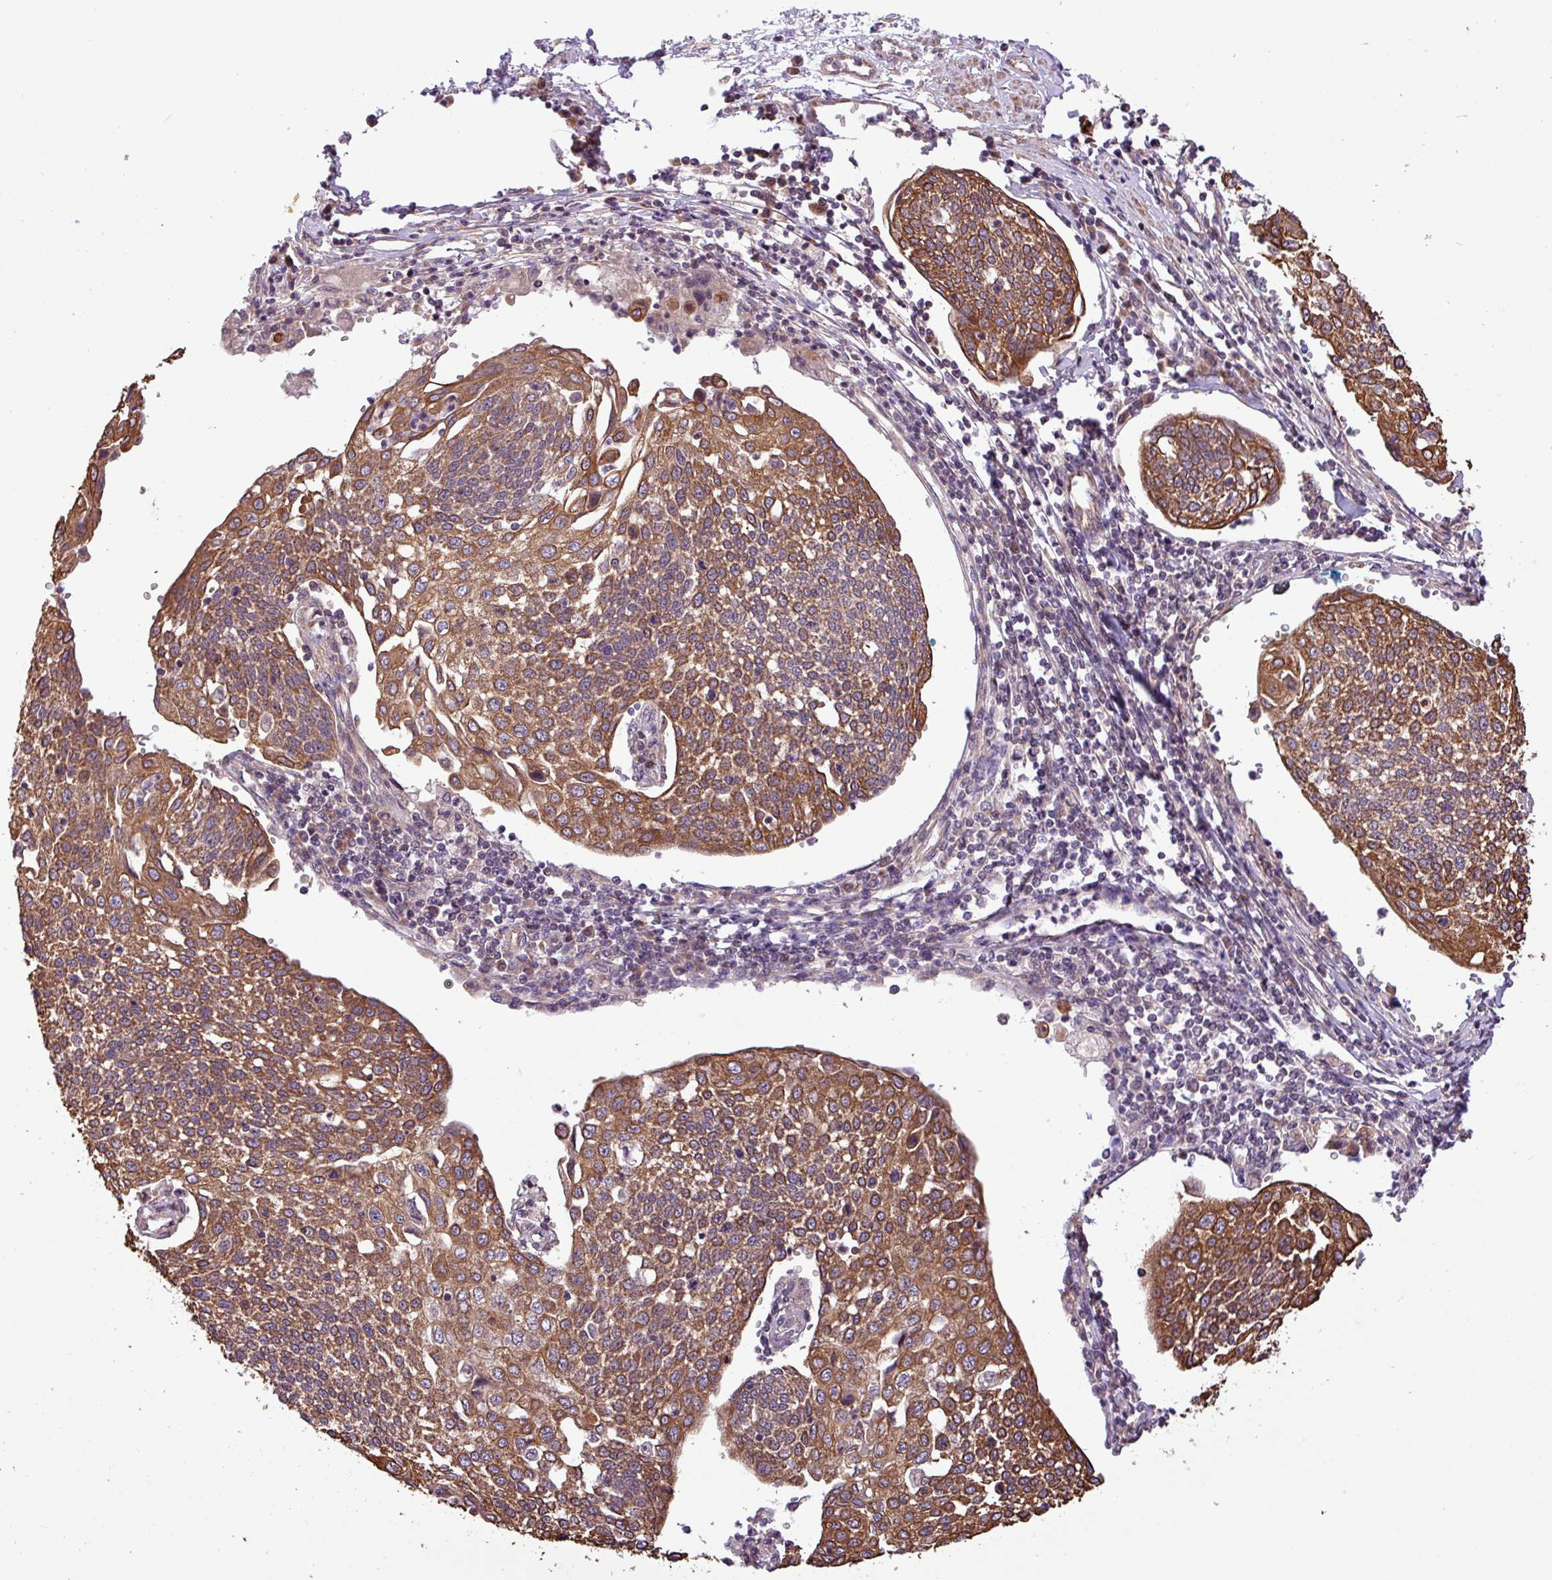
{"staining": {"intensity": "moderate", "quantity": ">75%", "location": "cytoplasmic/membranous"}, "tissue": "cervical cancer", "cell_type": "Tumor cells", "image_type": "cancer", "snomed": [{"axis": "morphology", "description": "Squamous cell carcinoma, NOS"}, {"axis": "topography", "description": "Cervix"}], "caption": "Squamous cell carcinoma (cervical) stained for a protein exhibits moderate cytoplasmic/membranous positivity in tumor cells.", "gene": "TIMM10B", "patient": {"sex": "female", "age": 34}}